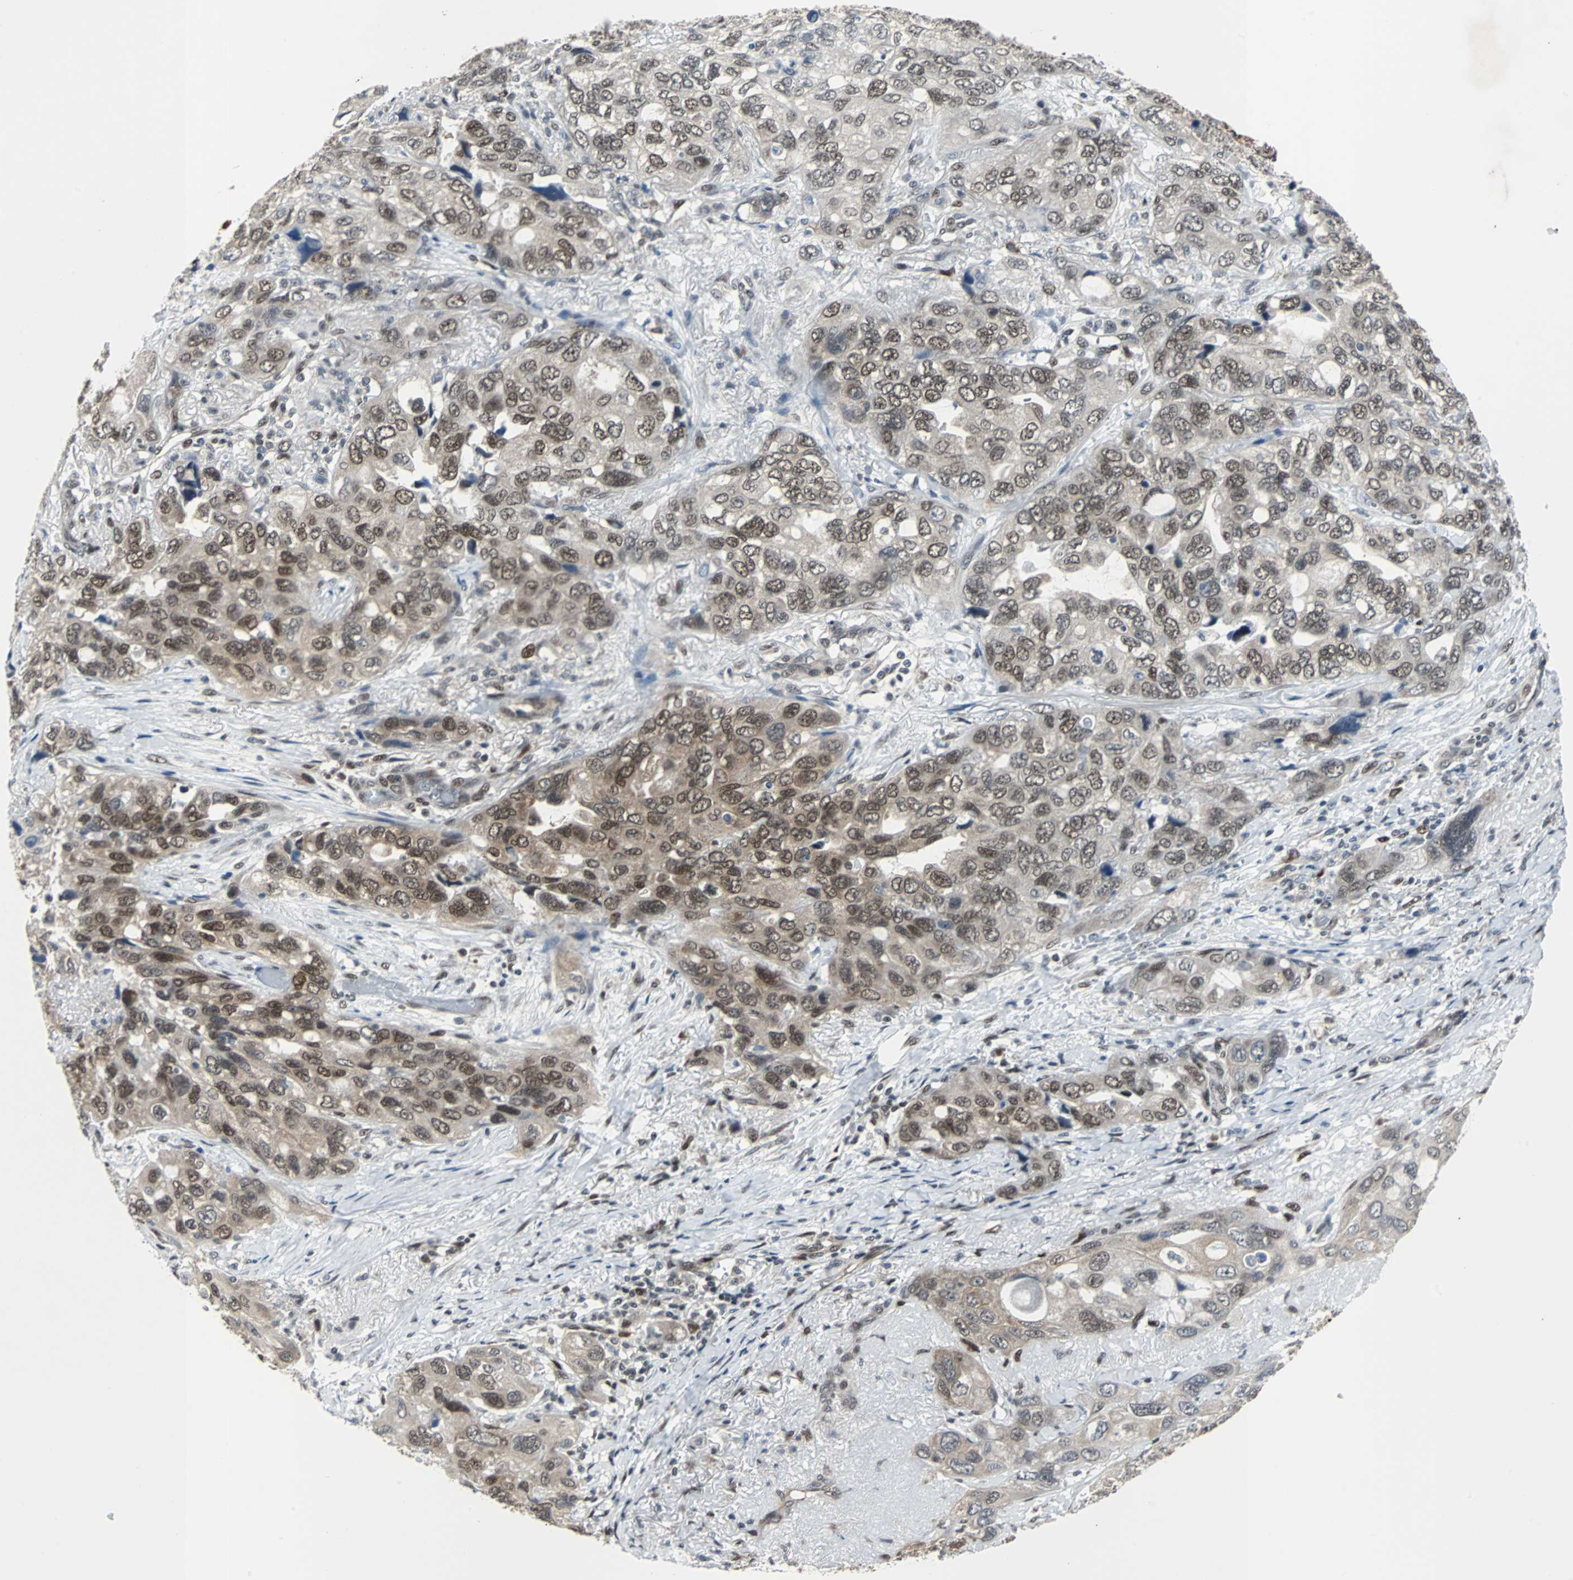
{"staining": {"intensity": "moderate", "quantity": "25%-75%", "location": "cytoplasmic/membranous,nuclear"}, "tissue": "lung cancer", "cell_type": "Tumor cells", "image_type": "cancer", "snomed": [{"axis": "morphology", "description": "Squamous cell carcinoma, NOS"}, {"axis": "topography", "description": "Lung"}], "caption": "Squamous cell carcinoma (lung) stained with DAB (3,3'-diaminobenzidine) IHC demonstrates medium levels of moderate cytoplasmic/membranous and nuclear staining in about 25%-75% of tumor cells. (DAB (3,3'-diaminobenzidine) IHC, brown staining for protein, blue staining for nuclei).", "gene": "ZHX2", "patient": {"sex": "female", "age": 73}}